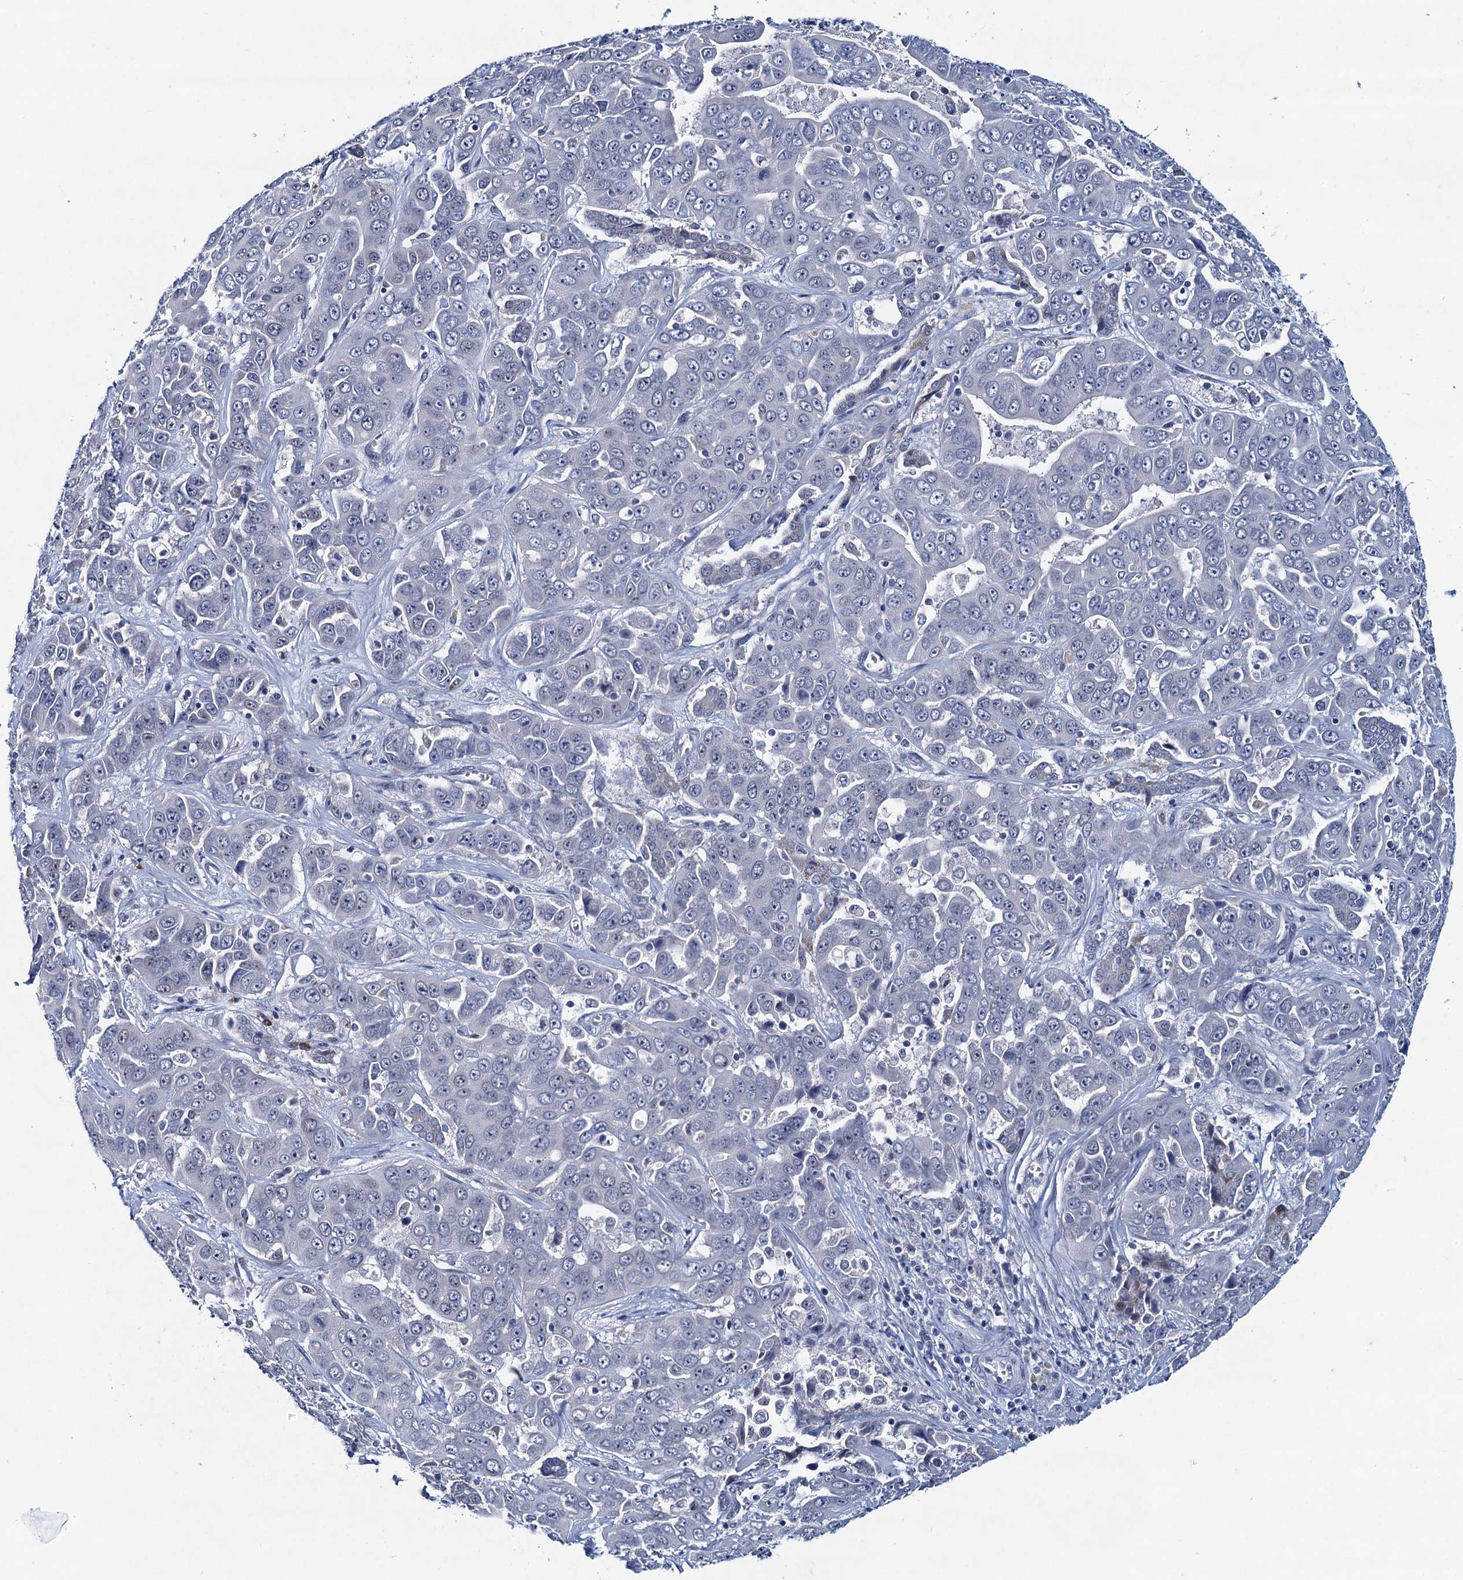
{"staining": {"intensity": "negative", "quantity": "none", "location": "none"}, "tissue": "liver cancer", "cell_type": "Tumor cells", "image_type": "cancer", "snomed": [{"axis": "morphology", "description": "Cholangiocarcinoma"}, {"axis": "topography", "description": "Liver"}], "caption": "DAB (3,3'-diaminobenzidine) immunohistochemical staining of liver cancer reveals no significant positivity in tumor cells. (DAB (3,3'-diaminobenzidine) immunohistochemistry (IHC), high magnification).", "gene": "HAPSTR1", "patient": {"sex": "female", "age": 52}}